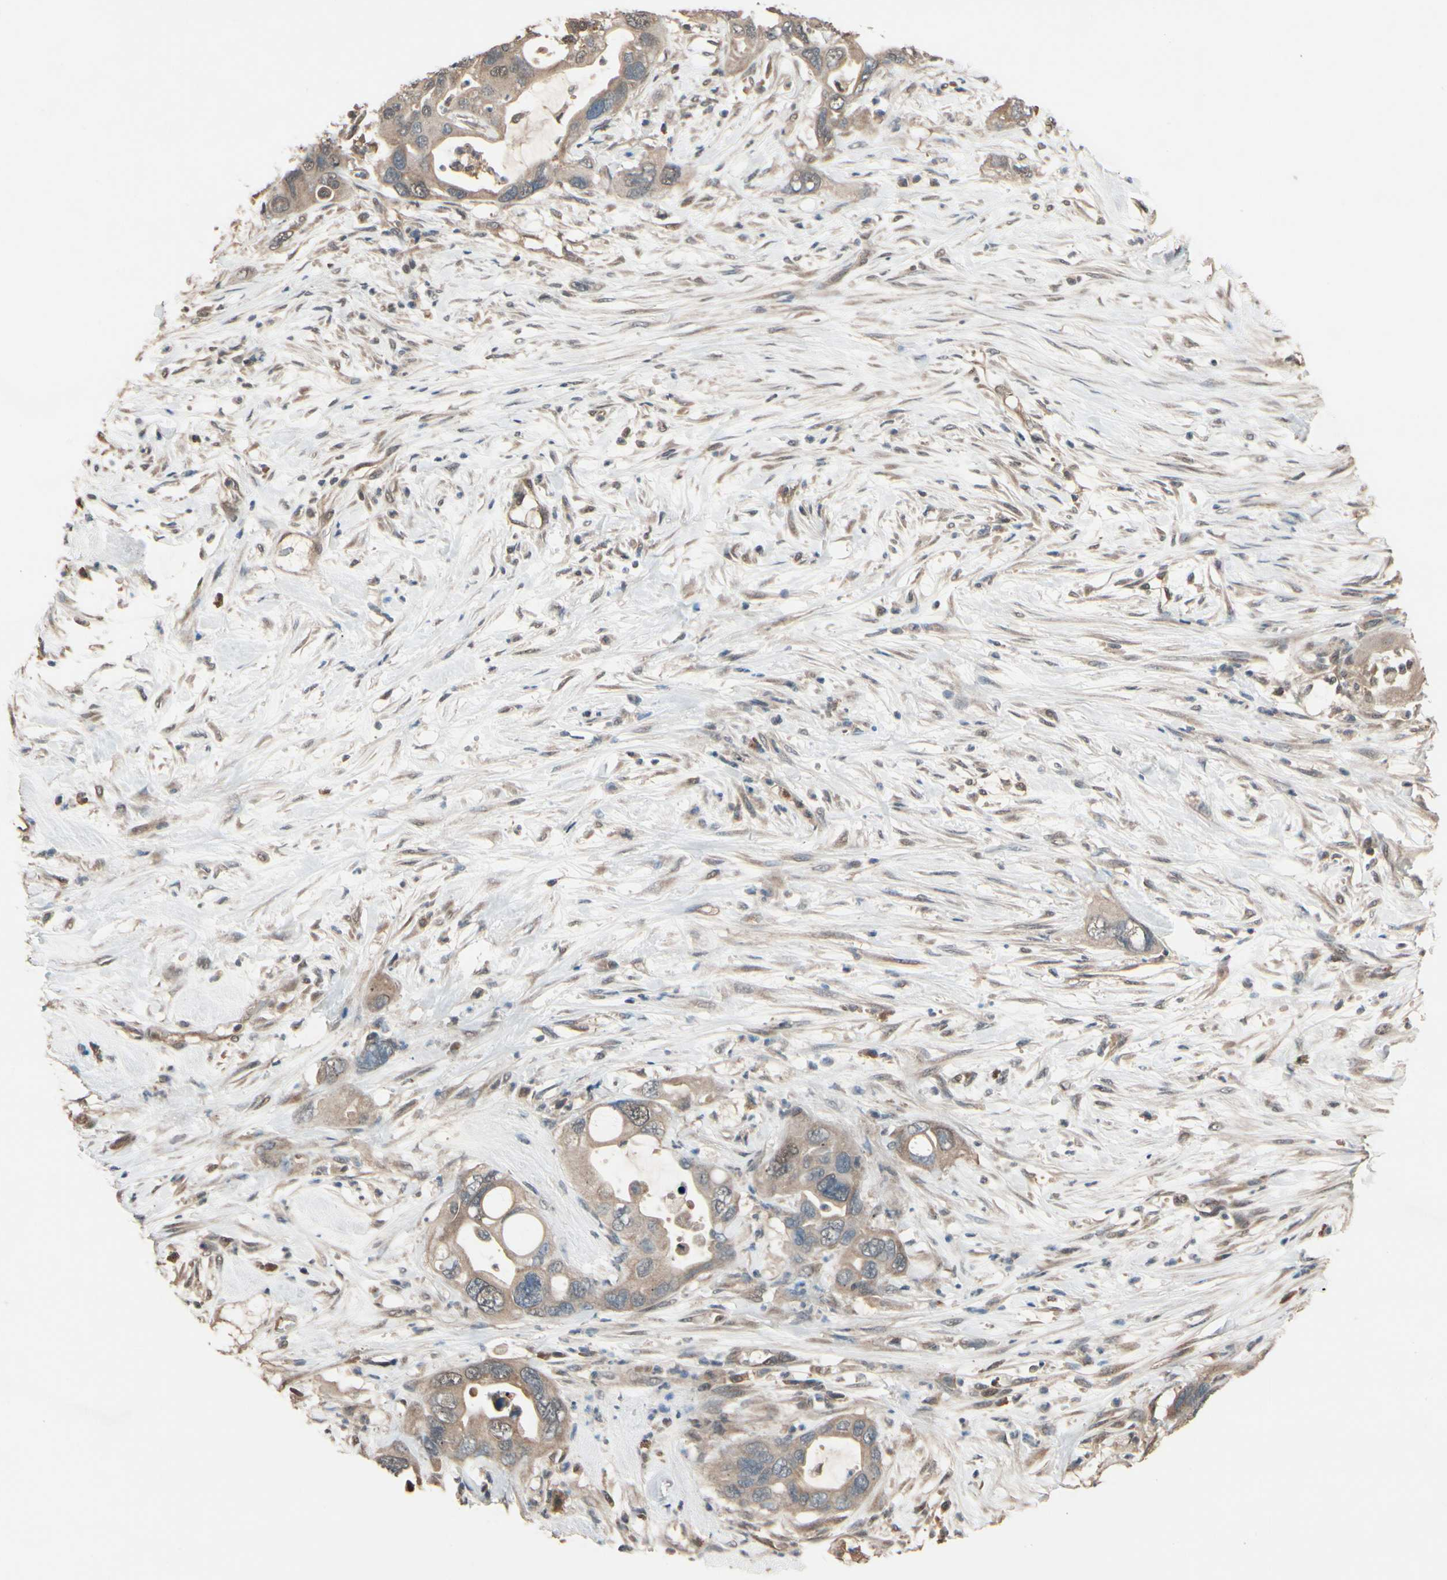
{"staining": {"intensity": "moderate", "quantity": ">75%", "location": "cytoplasmic/membranous"}, "tissue": "pancreatic cancer", "cell_type": "Tumor cells", "image_type": "cancer", "snomed": [{"axis": "morphology", "description": "Adenocarcinoma, NOS"}, {"axis": "topography", "description": "Pancreas"}], "caption": "Brown immunohistochemical staining in human adenocarcinoma (pancreatic) reveals moderate cytoplasmic/membranous positivity in about >75% of tumor cells. The staining was performed using DAB (3,3'-diaminobenzidine), with brown indicating positive protein expression. Nuclei are stained blue with hematoxylin.", "gene": "PNPLA7", "patient": {"sex": "female", "age": 71}}